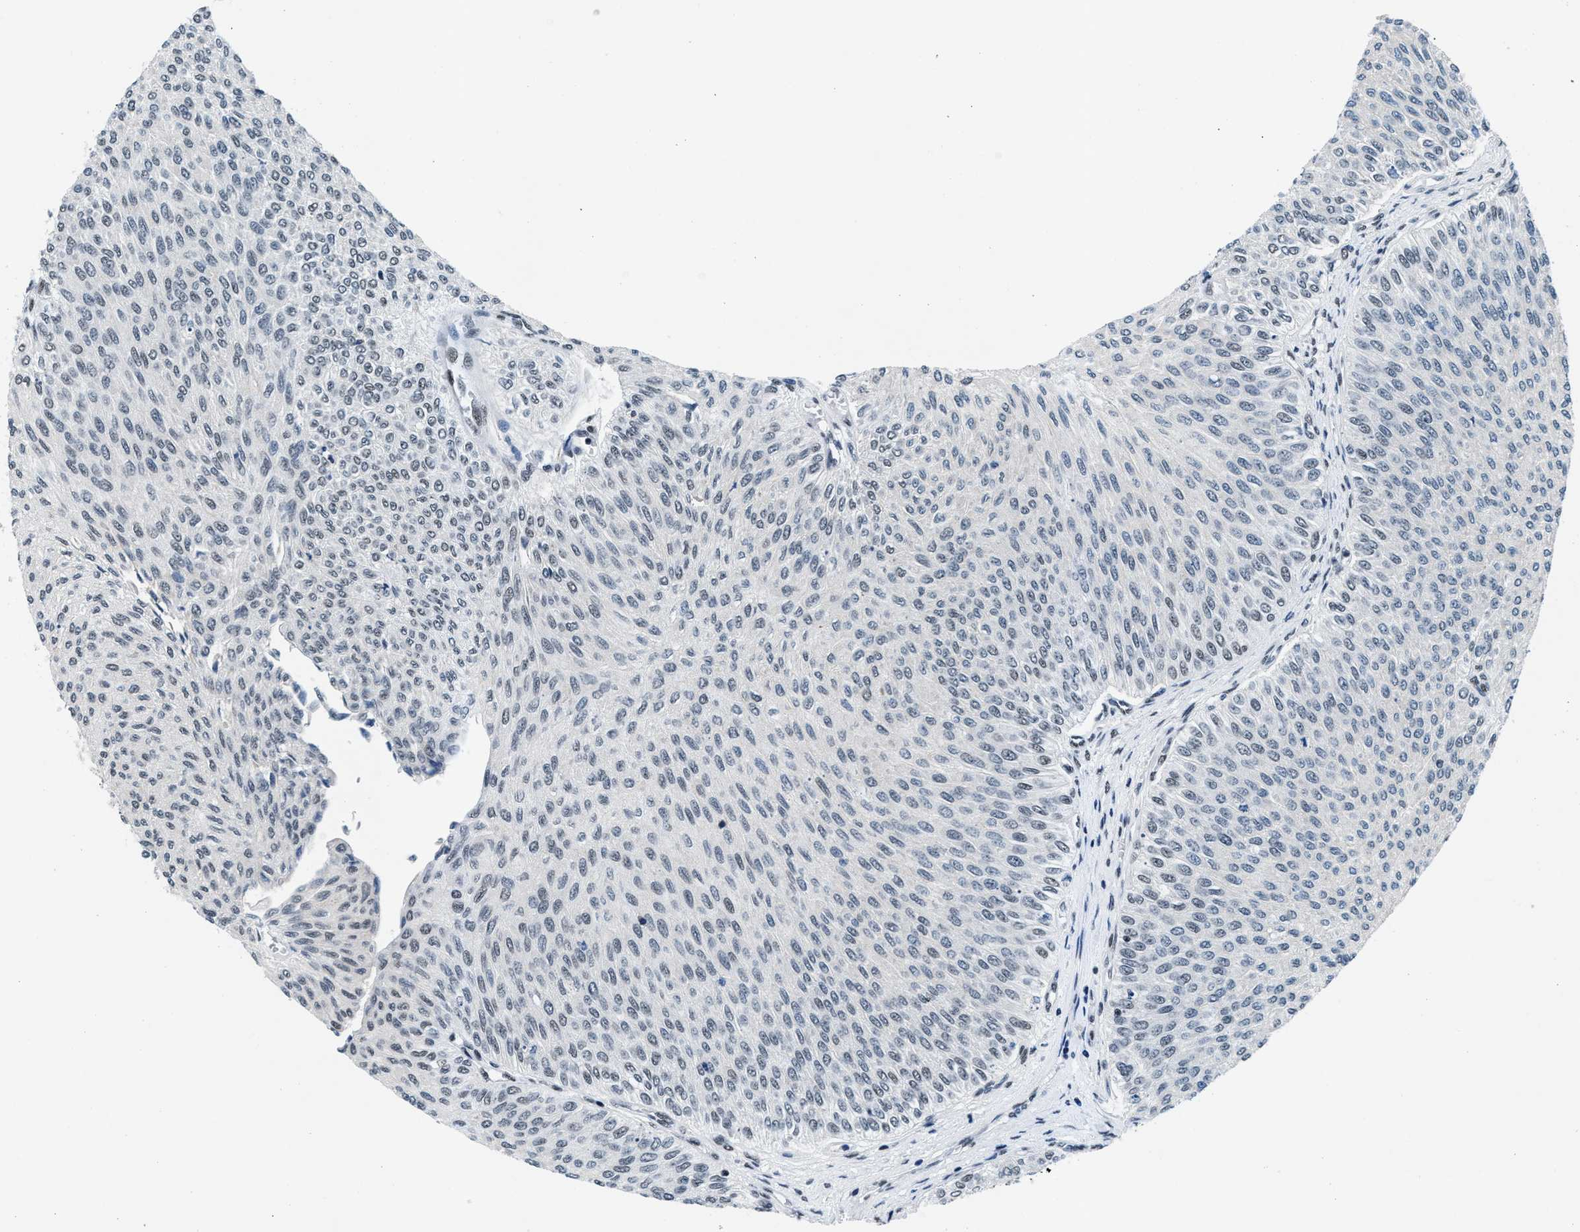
{"staining": {"intensity": "weak", "quantity": "<25%", "location": "nuclear"}, "tissue": "urothelial cancer", "cell_type": "Tumor cells", "image_type": "cancer", "snomed": [{"axis": "morphology", "description": "Urothelial carcinoma, Low grade"}, {"axis": "topography", "description": "Urinary bladder"}], "caption": "This is an immunohistochemistry (IHC) image of urothelial cancer. There is no staining in tumor cells.", "gene": "ATF2", "patient": {"sex": "male", "age": 78}}